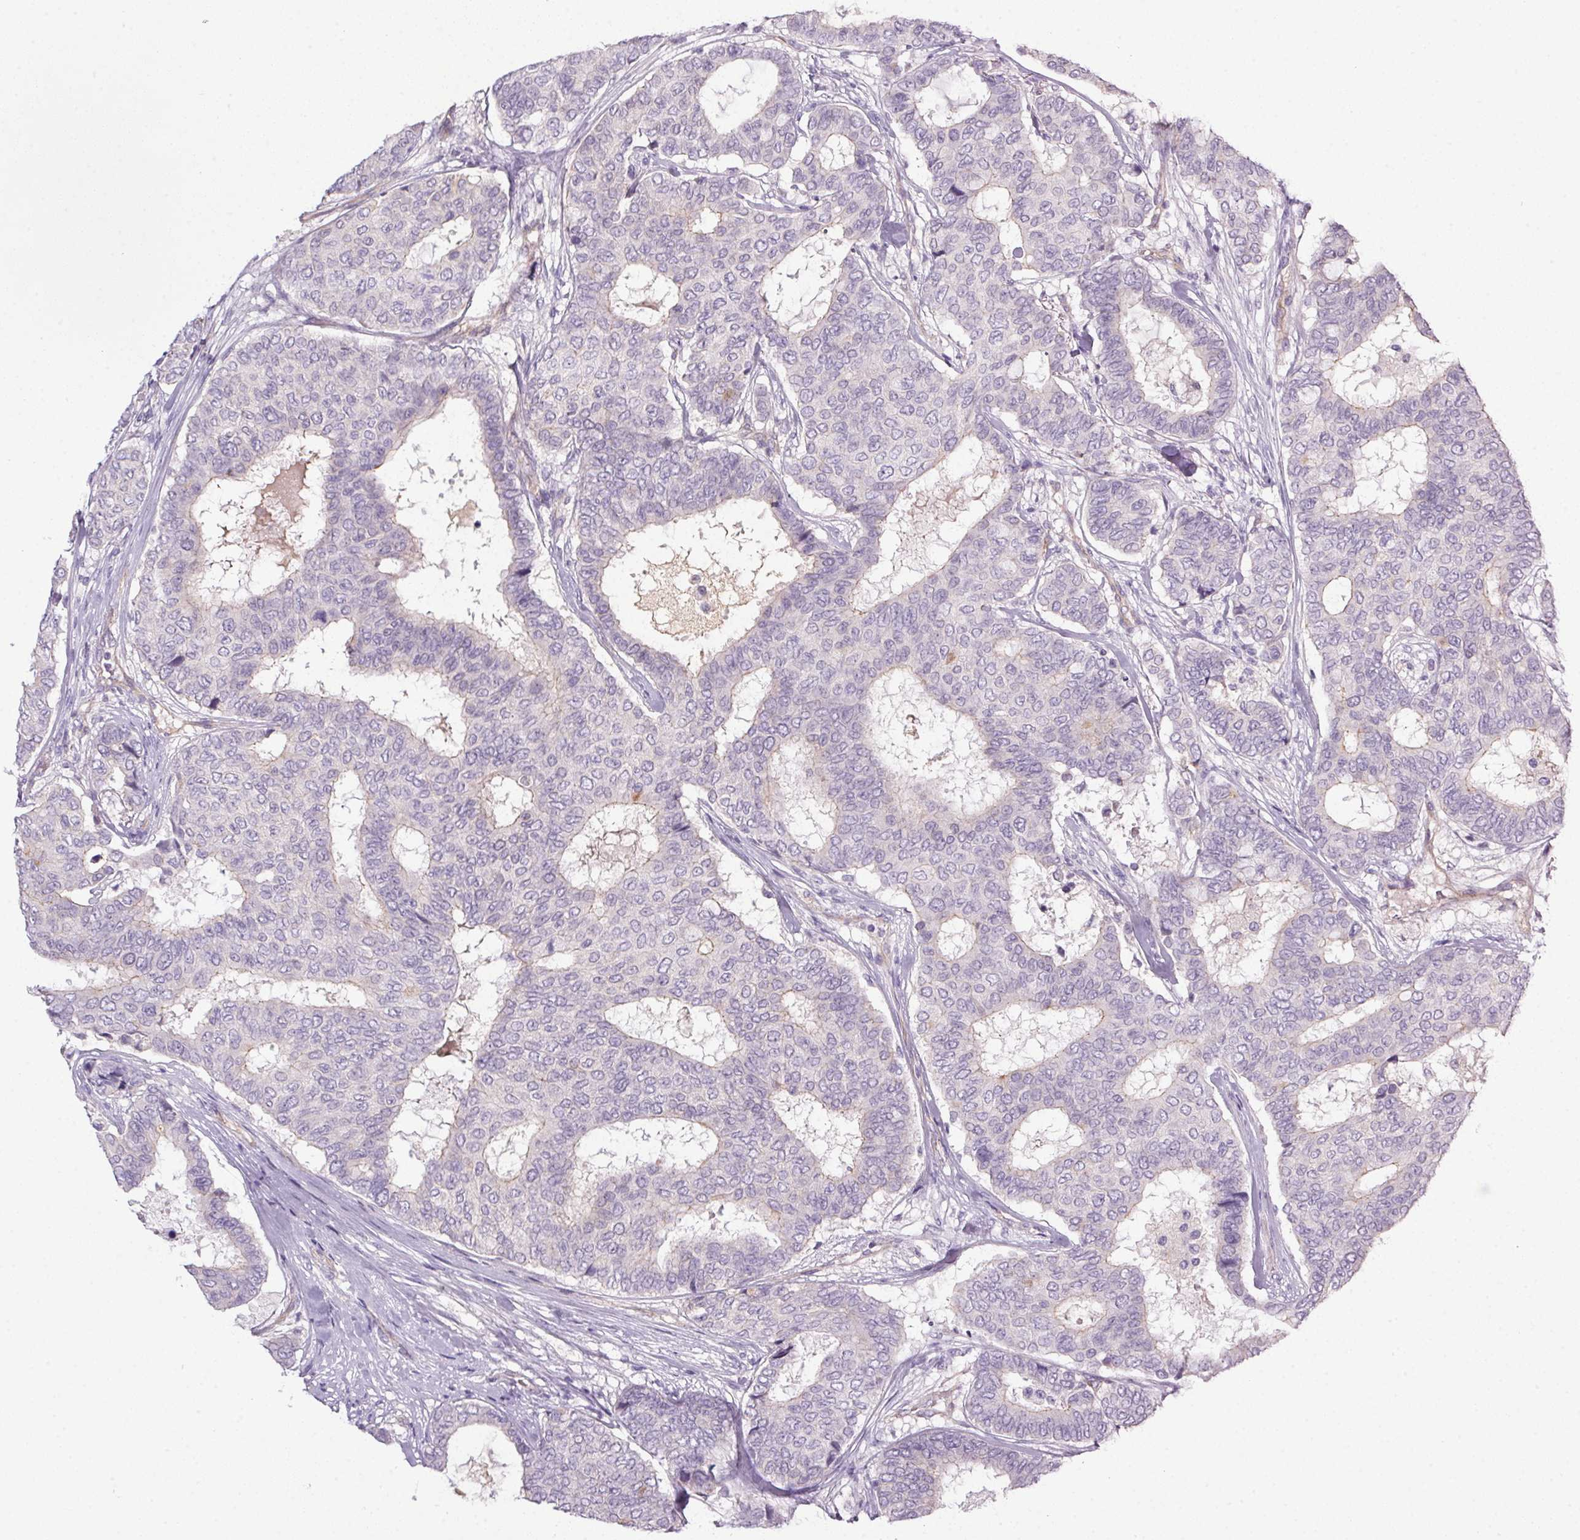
{"staining": {"intensity": "negative", "quantity": "none", "location": "none"}, "tissue": "breast cancer", "cell_type": "Tumor cells", "image_type": "cancer", "snomed": [{"axis": "morphology", "description": "Duct carcinoma"}, {"axis": "topography", "description": "Breast"}], "caption": "A histopathology image of human breast cancer (invasive ductal carcinoma) is negative for staining in tumor cells. The staining is performed using DAB (3,3'-diaminobenzidine) brown chromogen with nuclei counter-stained in using hematoxylin.", "gene": "APOC4", "patient": {"sex": "female", "age": 75}}